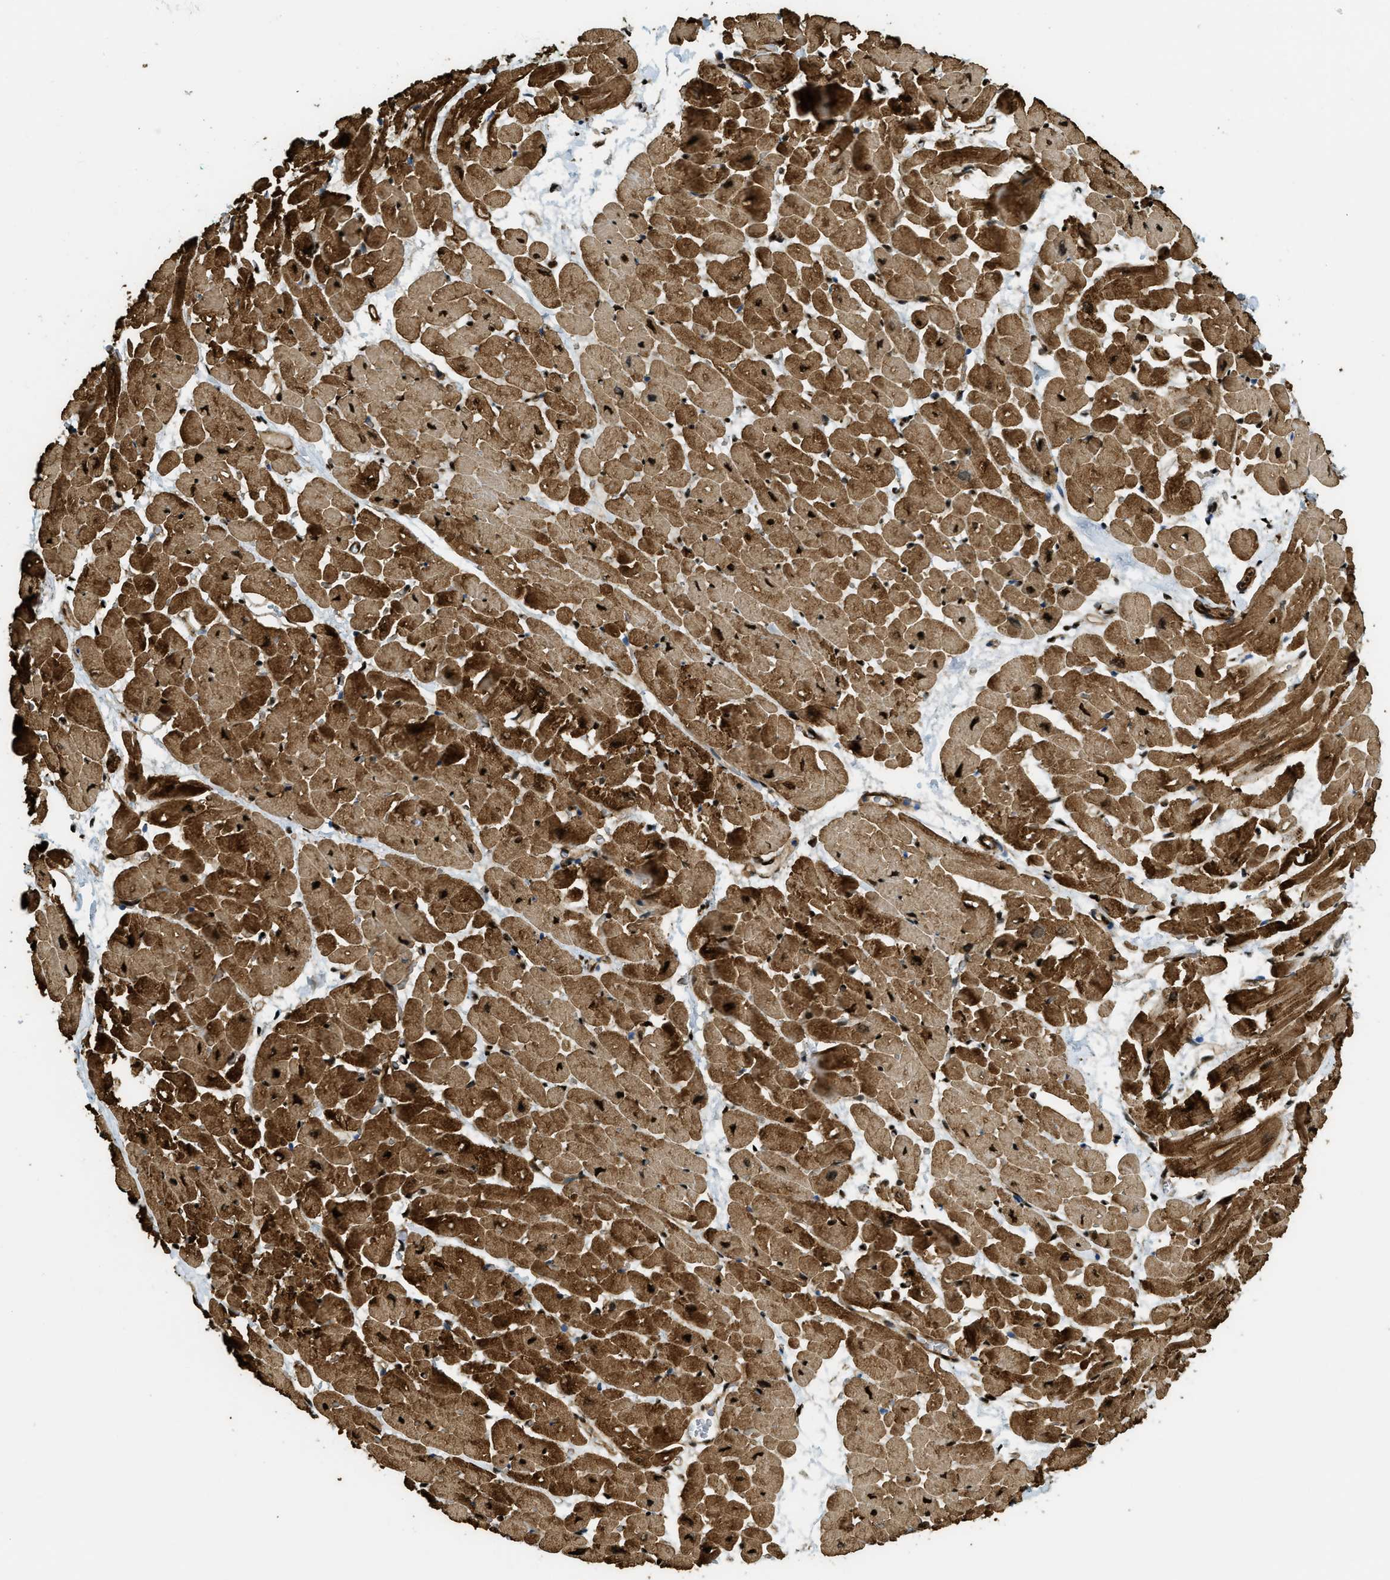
{"staining": {"intensity": "strong", "quantity": ">75%", "location": "cytoplasmic/membranous"}, "tissue": "heart muscle", "cell_type": "Cardiomyocytes", "image_type": "normal", "snomed": [{"axis": "morphology", "description": "Normal tissue, NOS"}, {"axis": "topography", "description": "Heart"}], "caption": "This histopathology image shows immunohistochemistry (IHC) staining of benign human heart muscle, with high strong cytoplasmic/membranous positivity in about >75% of cardiomyocytes.", "gene": "CFAP36", "patient": {"sex": "male", "age": 45}}